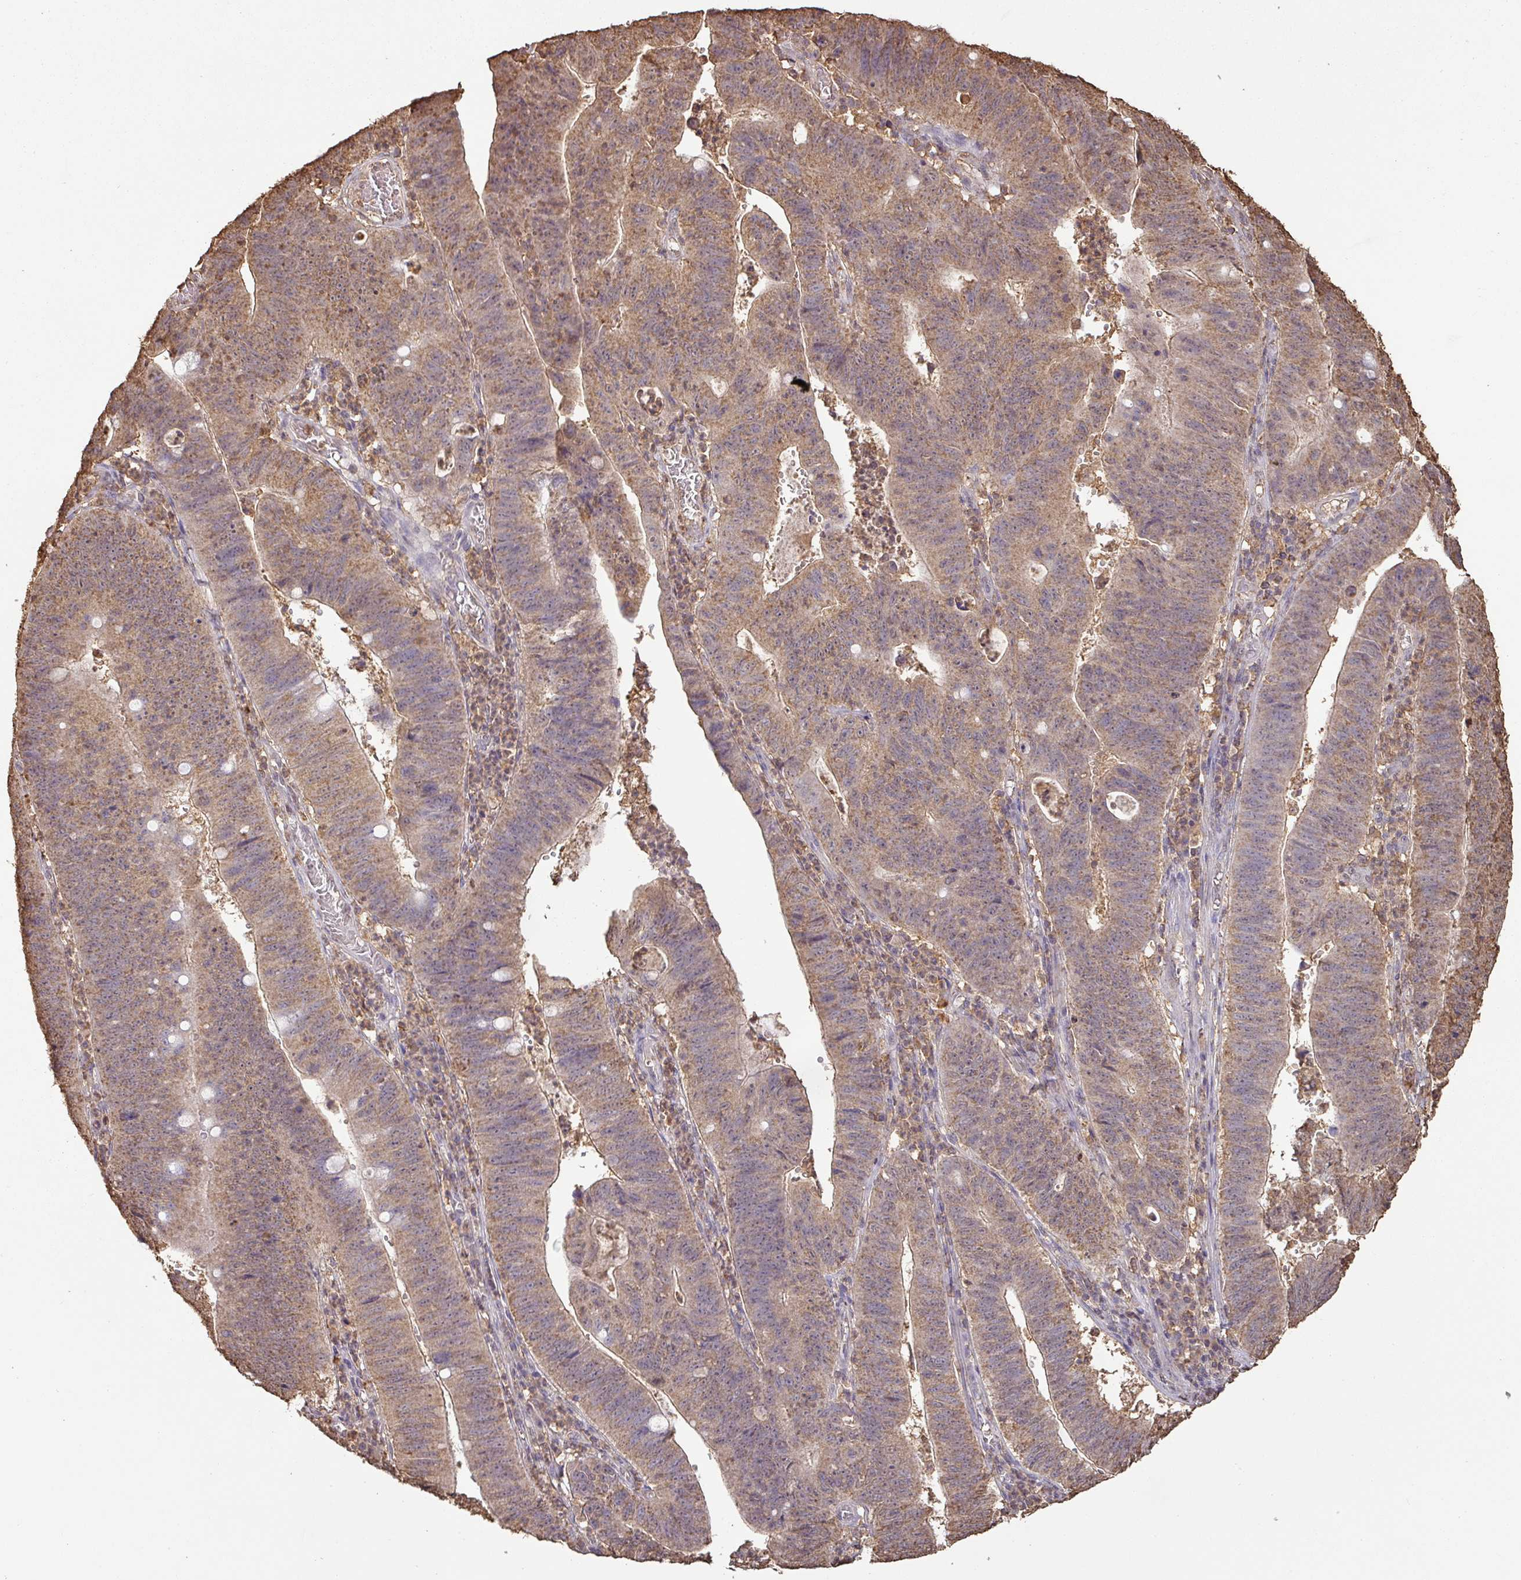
{"staining": {"intensity": "moderate", "quantity": ">75%", "location": "cytoplasmic/membranous"}, "tissue": "stomach cancer", "cell_type": "Tumor cells", "image_type": "cancer", "snomed": [{"axis": "morphology", "description": "Adenocarcinoma, NOS"}, {"axis": "topography", "description": "Stomach"}], "caption": "Human stomach cancer (adenocarcinoma) stained with a protein marker exhibits moderate staining in tumor cells.", "gene": "ATAT1", "patient": {"sex": "male", "age": 59}}